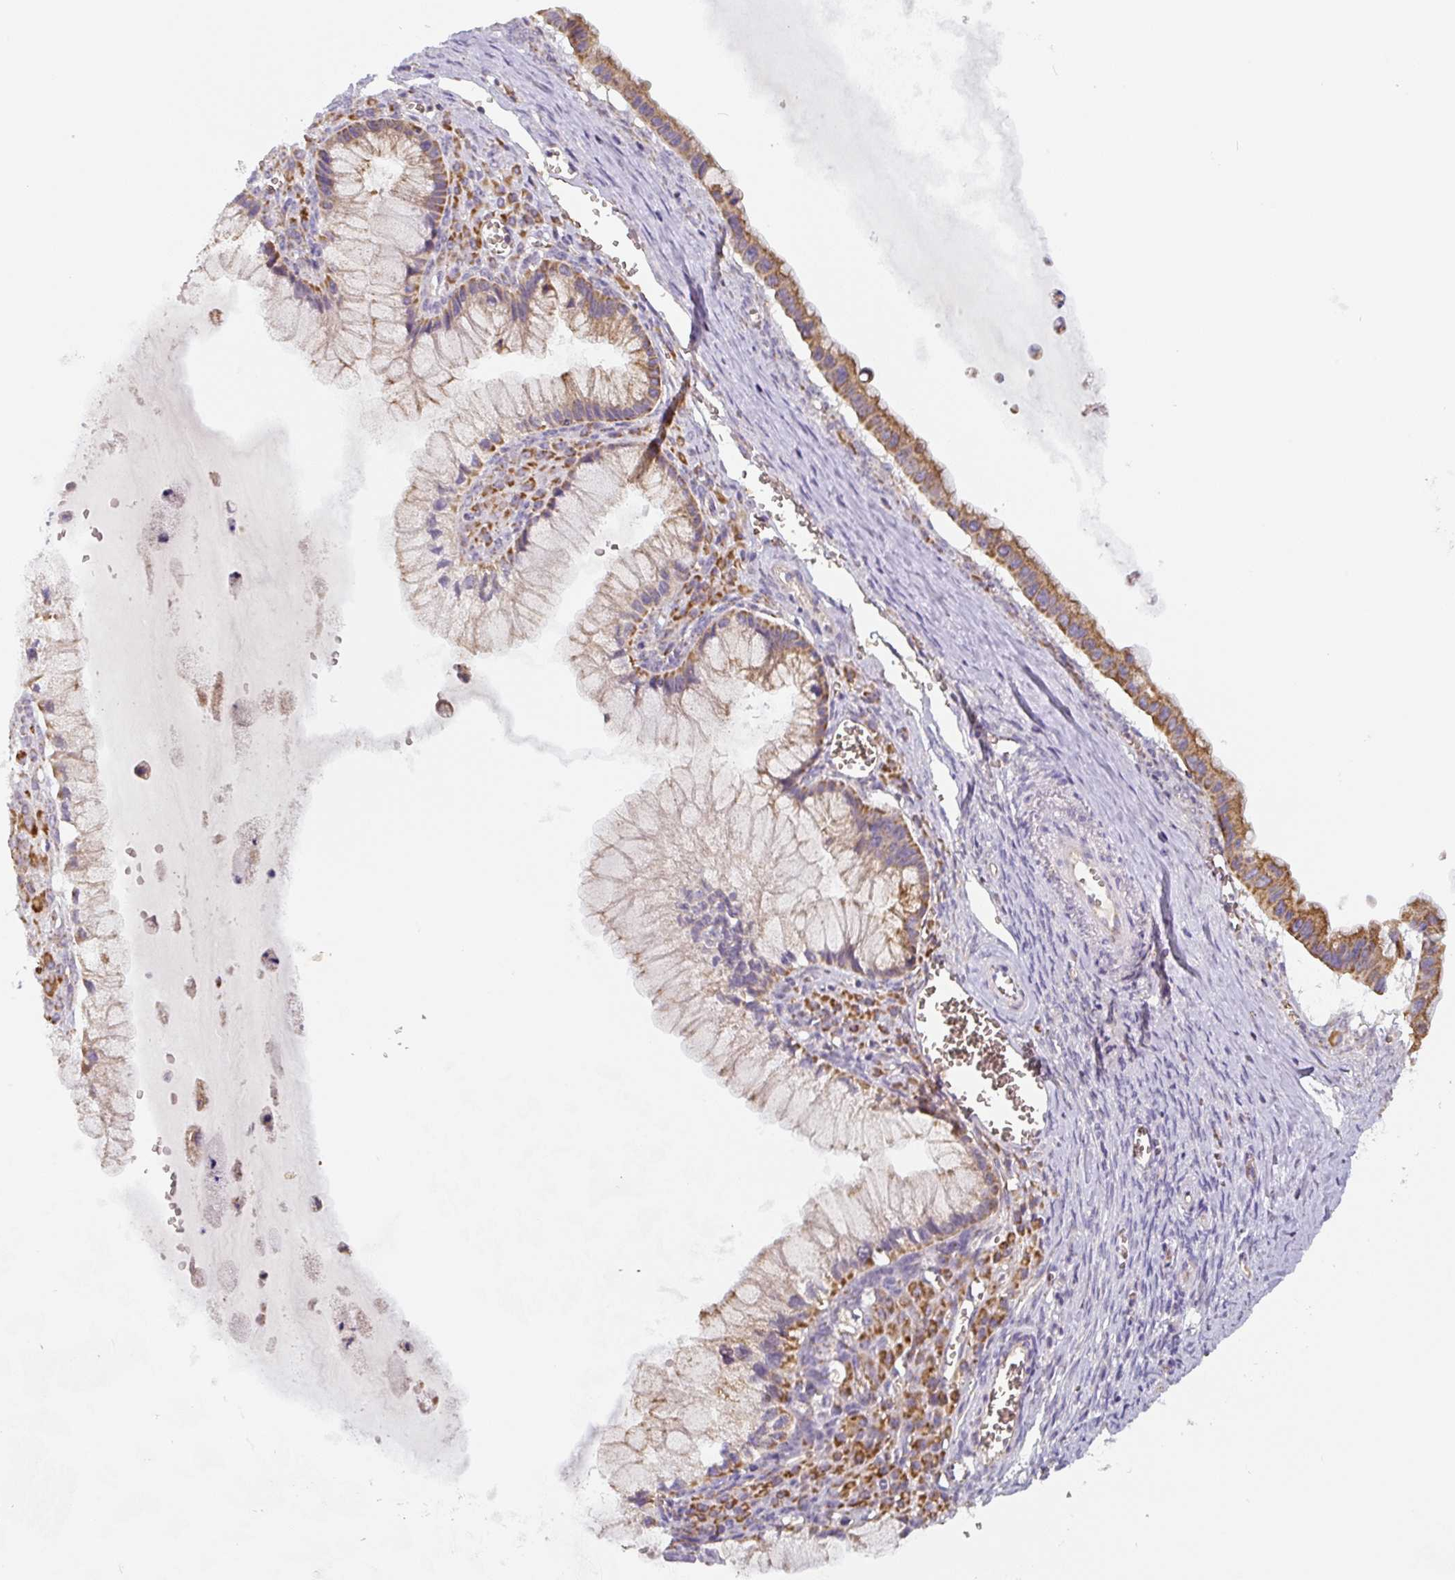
{"staining": {"intensity": "moderate", "quantity": ">75%", "location": "cytoplasmic/membranous"}, "tissue": "ovarian cancer", "cell_type": "Tumor cells", "image_type": "cancer", "snomed": [{"axis": "morphology", "description": "Cystadenocarcinoma, mucinous, NOS"}, {"axis": "topography", "description": "Ovary"}], "caption": "Protein expression analysis of ovarian mucinous cystadenocarcinoma exhibits moderate cytoplasmic/membranous expression in about >75% of tumor cells. The staining was performed using DAB (3,3'-diaminobenzidine) to visualize the protein expression in brown, while the nuclei were stained in blue with hematoxylin (Magnification: 20x).", "gene": "MT-CO2", "patient": {"sex": "female", "age": 59}}